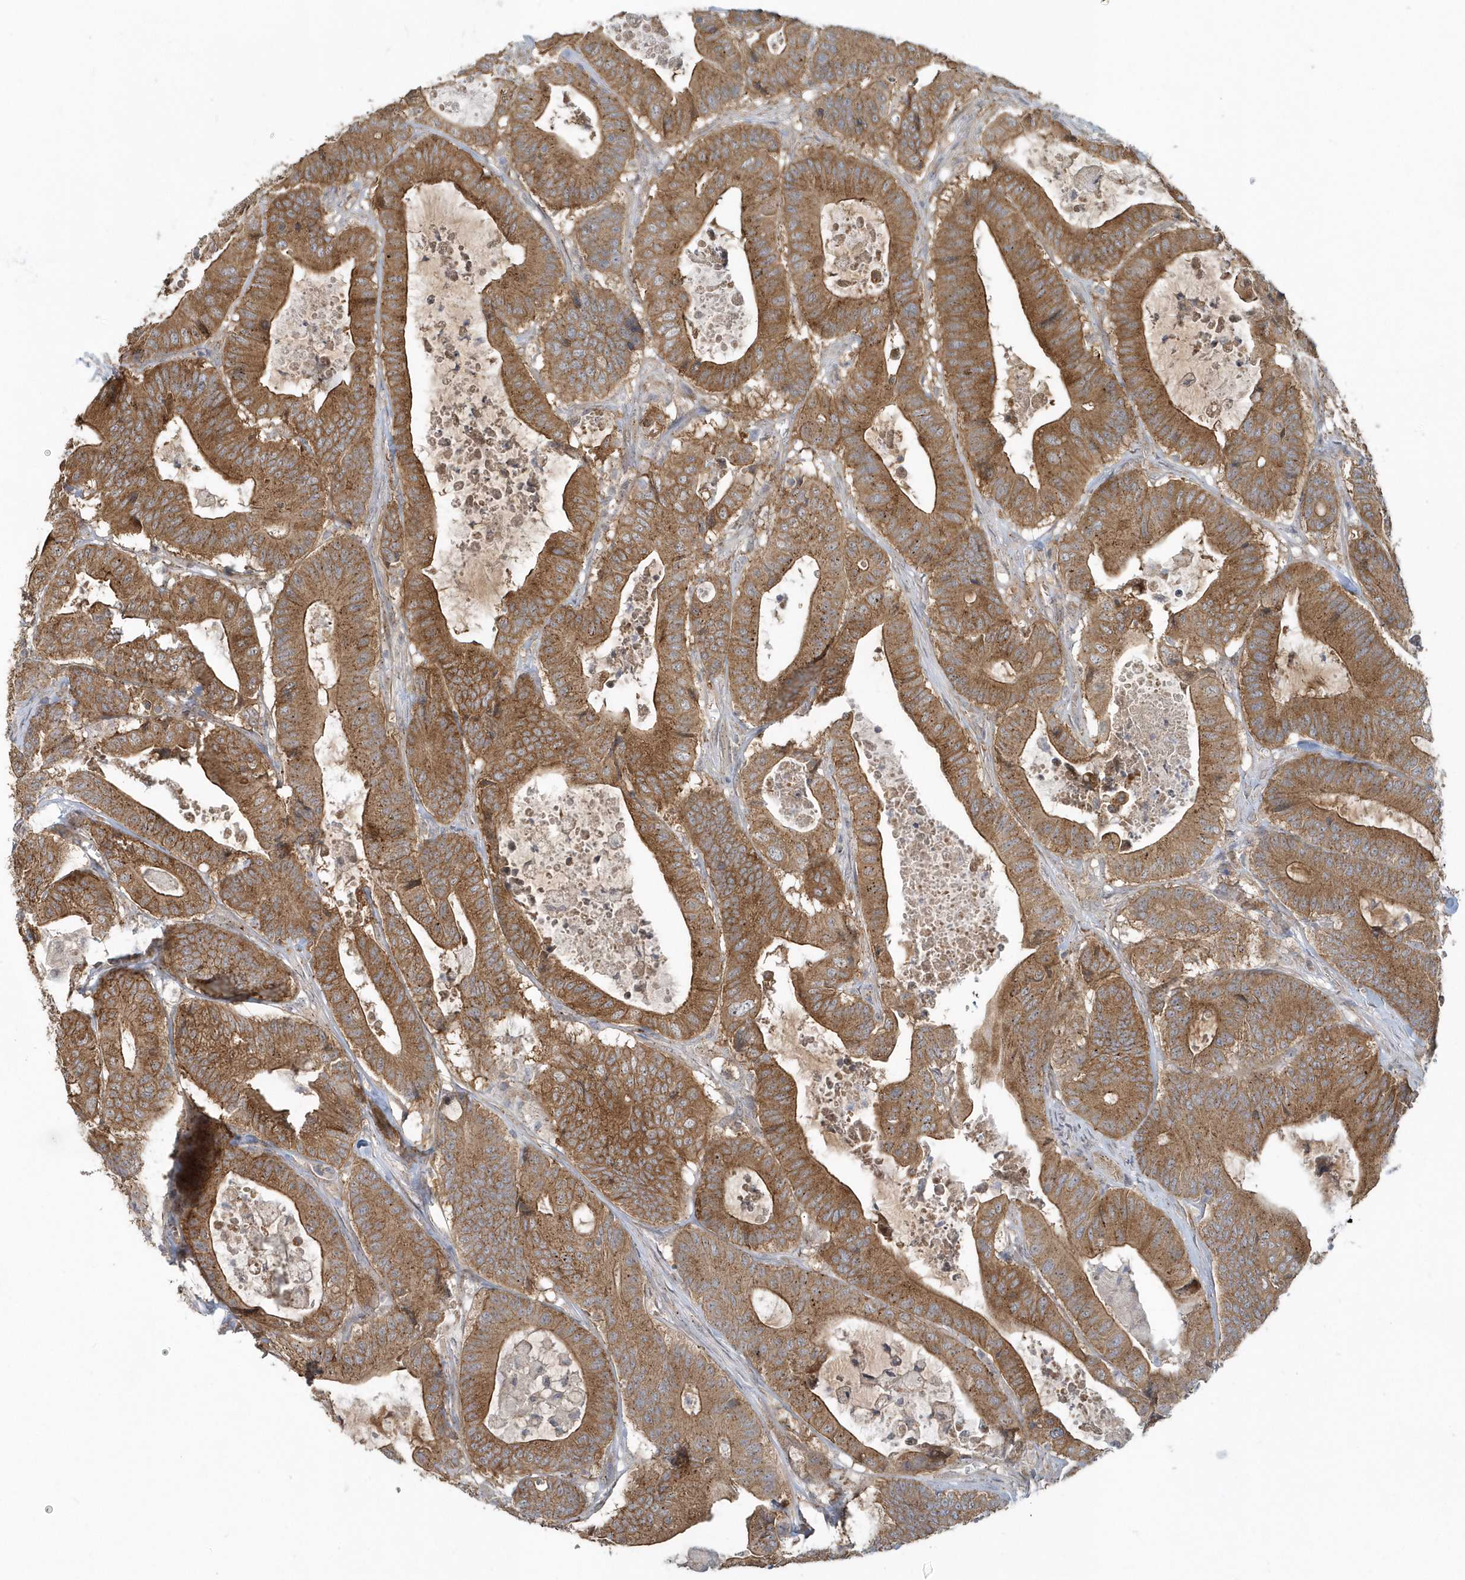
{"staining": {"intensity": "moderate", "quantity": ">75%", "location": "cytoplasmic/membranous"}, "tissue": "colorectal cancer", "cell_type": "Tumor cells", "image_type": "cancer", "snomed": [{"axis": "morphology", "description": "Adenocarcinoma, NOS"}, {"axis": "topography", "description": "Colon"}], "caption": "An IHC histopathology image of tumor tissue is shown. Protein staining in brown shows moderate cytoplasmic/membranous positivity in colorectal cancer (adenocarcinoma) within tumor cells. Using DAB (brown) and hematoxylin (blue) stains, captured at high magnification using brightfield microscopy.", "gene": "STIM2", "patient": {"sex": "female", "age": 84}}